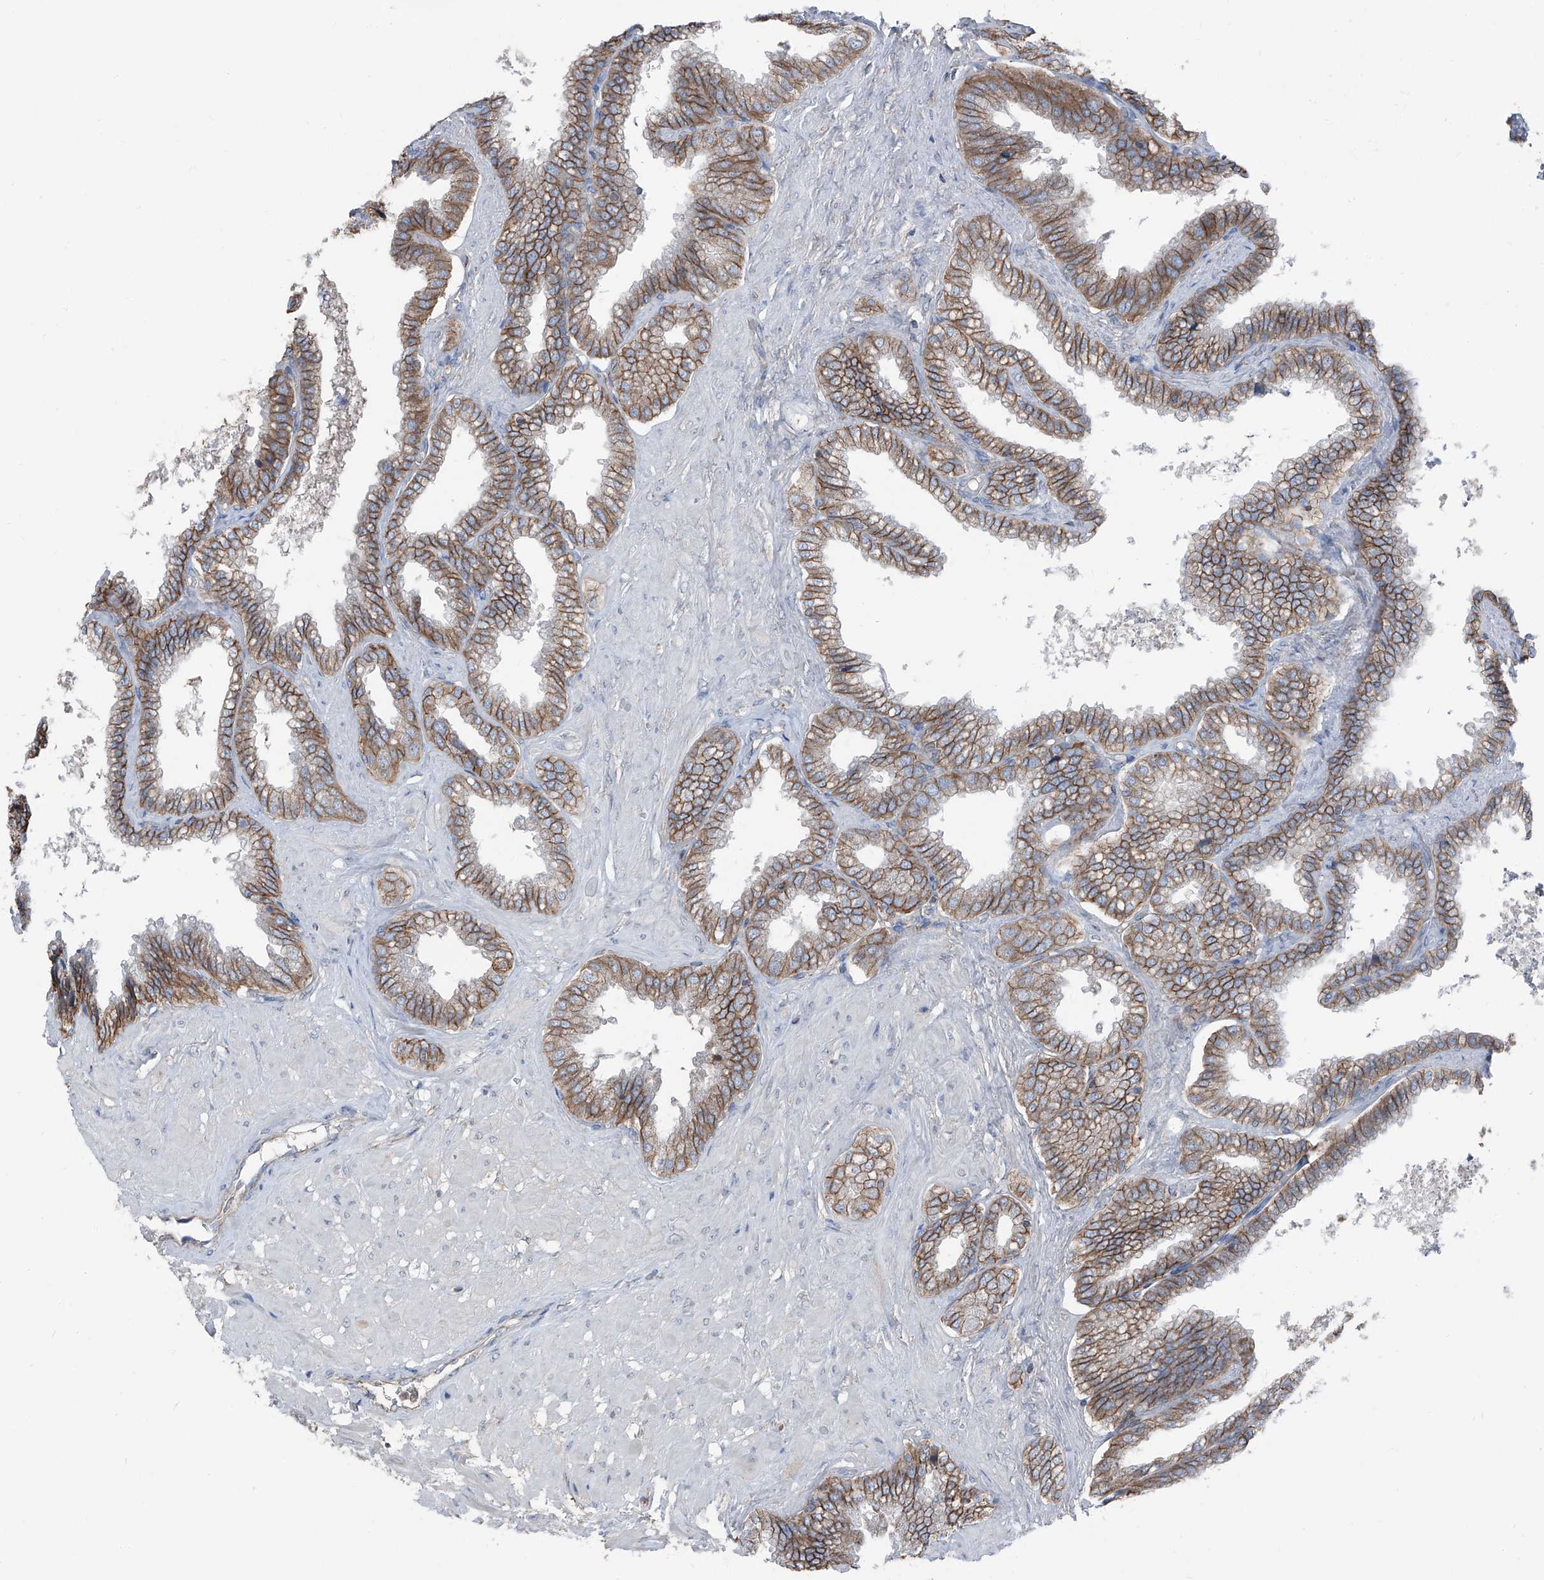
{"staining": {"intensity": "moderate", "quantity": ">75%", "location": "cytoplasmic/membranous"}, "tissue": "seminal vesicle", "cell_type": "Glandular cells", "image_type": "normal", "snomed": [{"axis": "morphology", "description": "Normal tissue, NOS"}, {"axis": "topography", "description": "Seminal veicle"}], "caption": "This photomicrograph displays unremarkable seminal vesicle stained with immunohistochemistry to label a protein in brown. The cytoplasmic/membranous of glandular cells show moderate positivity for the protein. Nuclei are counter-stained blue.", "gene": "GPR142", "patient": {"sex": "male", "age": 46}}